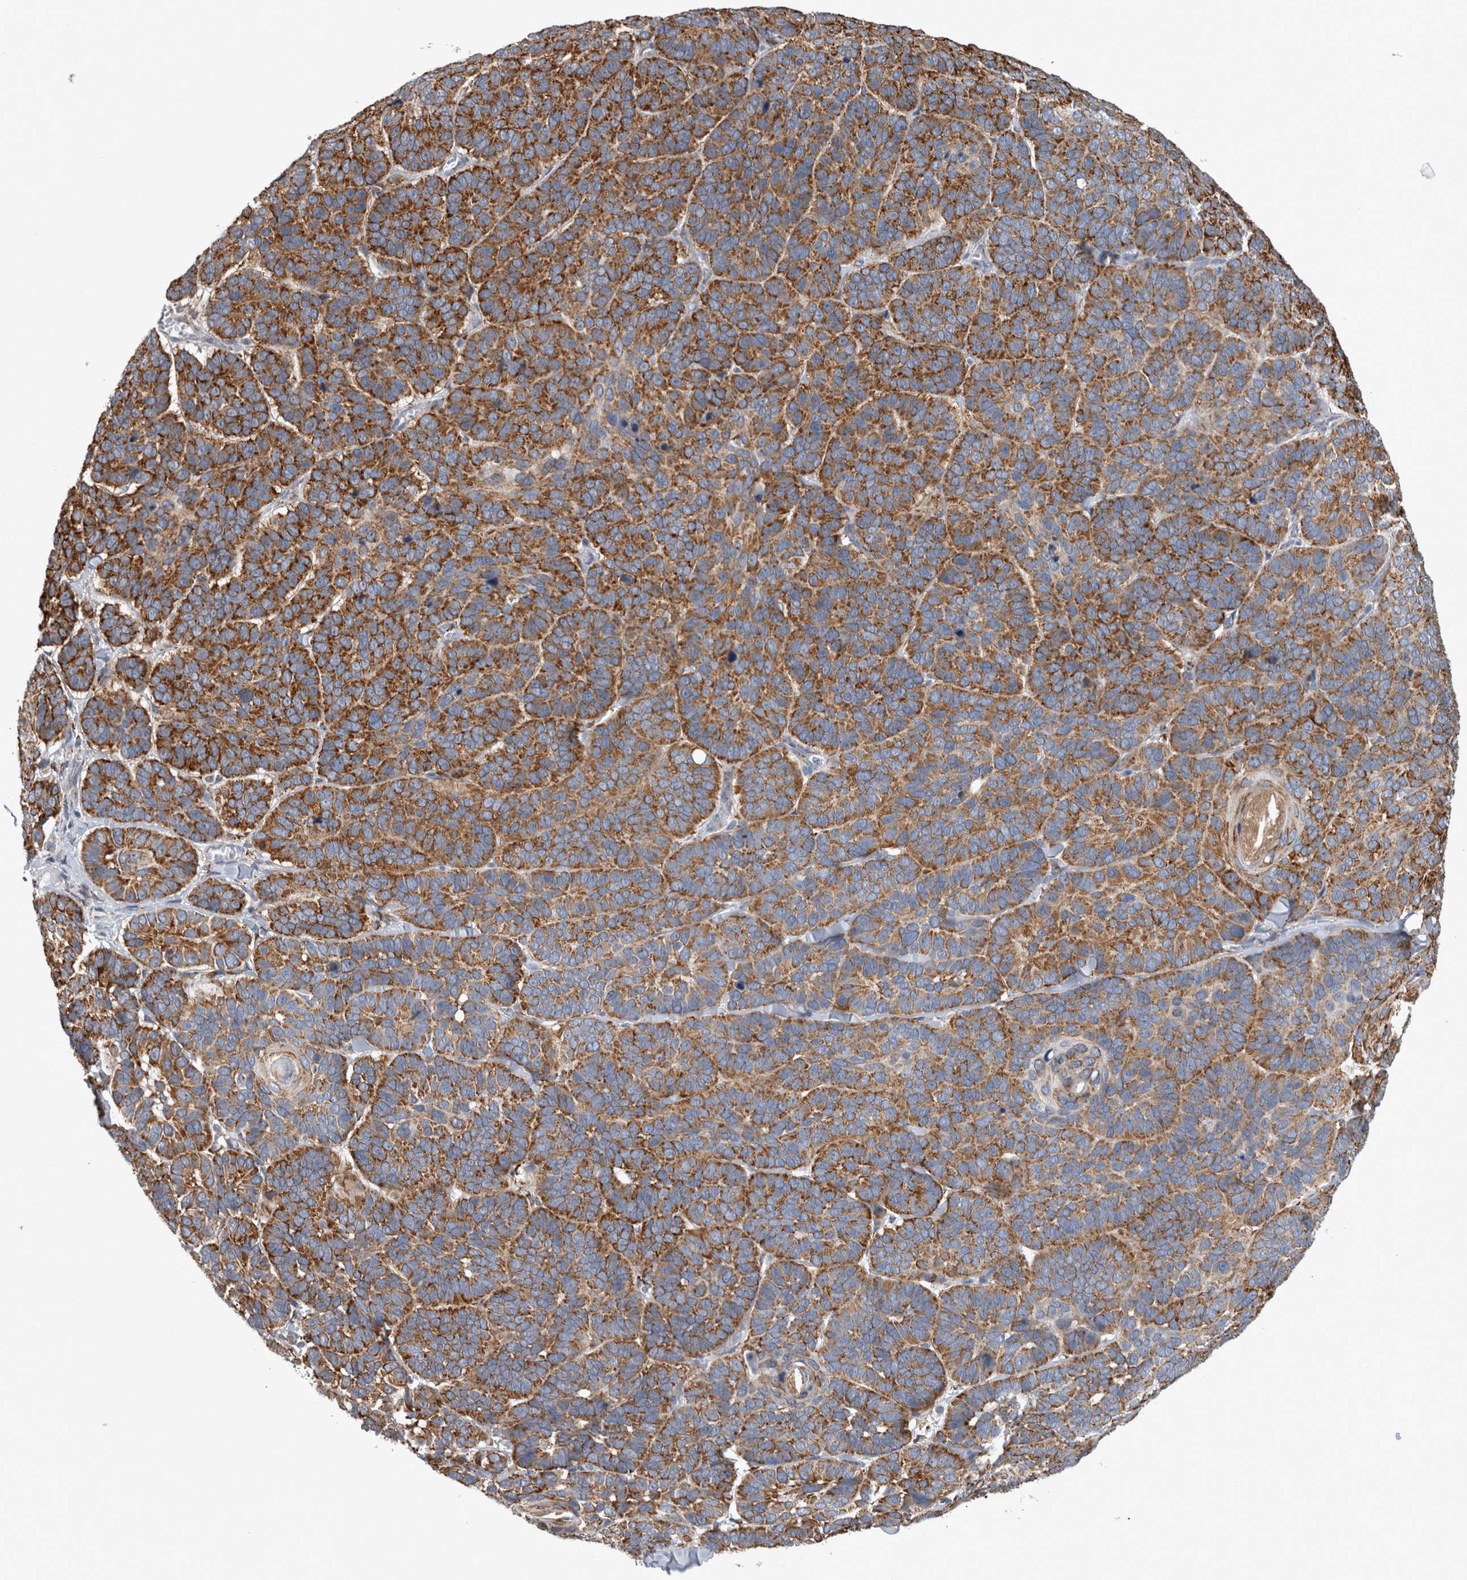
{"staining": {"intensity": "strong", "quantity": ">75%", "location": "cytoplasmic/membranous"}, "tissue": "skin cancer", "cell_type": "Tumor cells", "image_type": "cancer", "snomed": [{"axis": "morphology", "description": "Basal cell carcinoma"}, {"axis": "topography", "description": "Skin"}], "caption": "Human skin cancer (basal cell carcinoma) stained with a brown dye demonstrates strong cytoplasmic/membranous positive expression in about >75% of tumor cells.", "gene": "FHIP2B", "patient": {"sex": "male", "age": 62}}